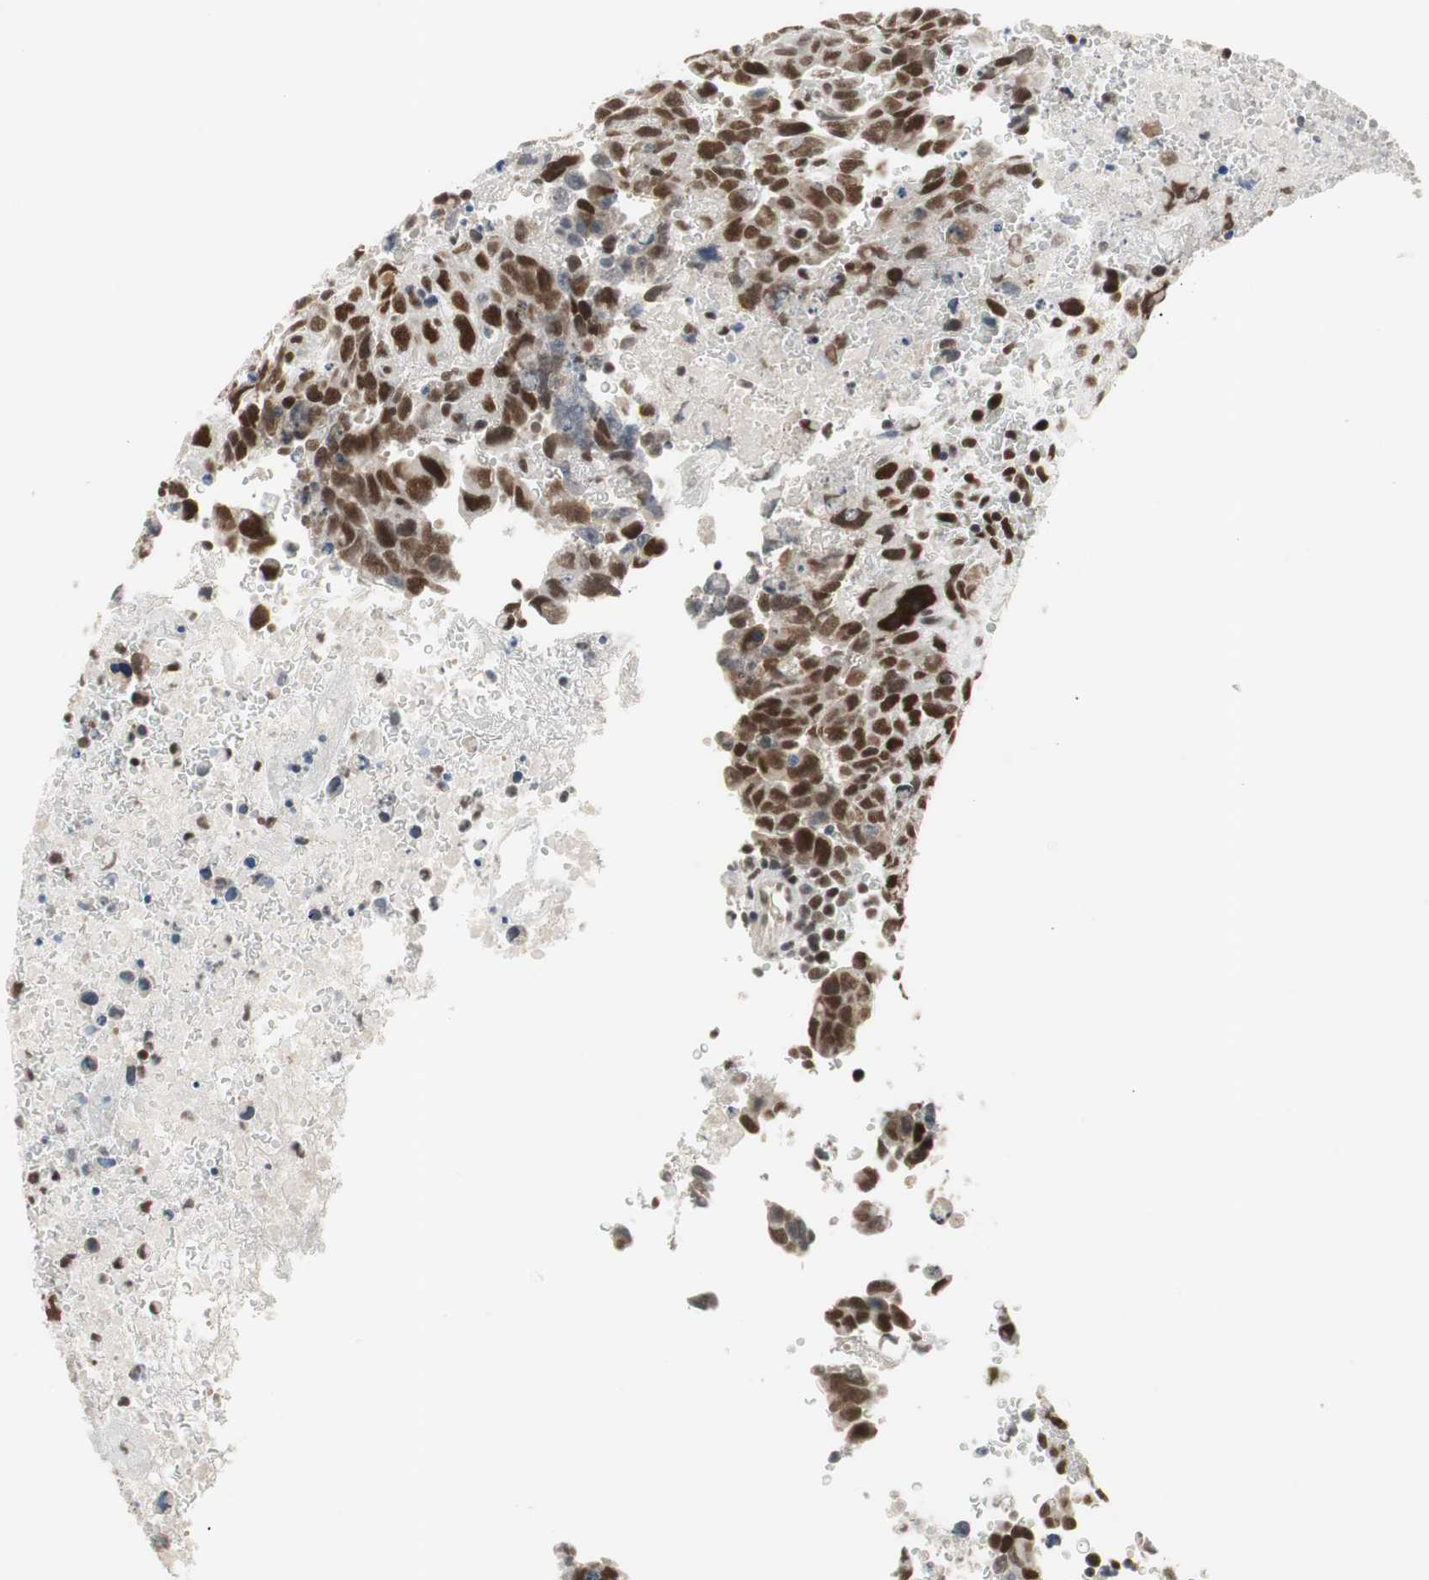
{"staining": {"intensity": "strong", "quantity": ">75%", "location": "nuclear"}, "tissue": "testis cancer", "cell_type": "Tumor cells", "image_type": "cancer", "snomed": [{"axis": "morphology", "description": "Carcinoma, Embryonal, NOS"}, {"axis": "topography", "description": "Testis"}], "caption": "Immunohistochemical staining of testis cancer reveals strong nuclear protein staining in about >75% of tumor cells.", "gene": "RTF1", "patient": {"sex": "male", "age": 28}}